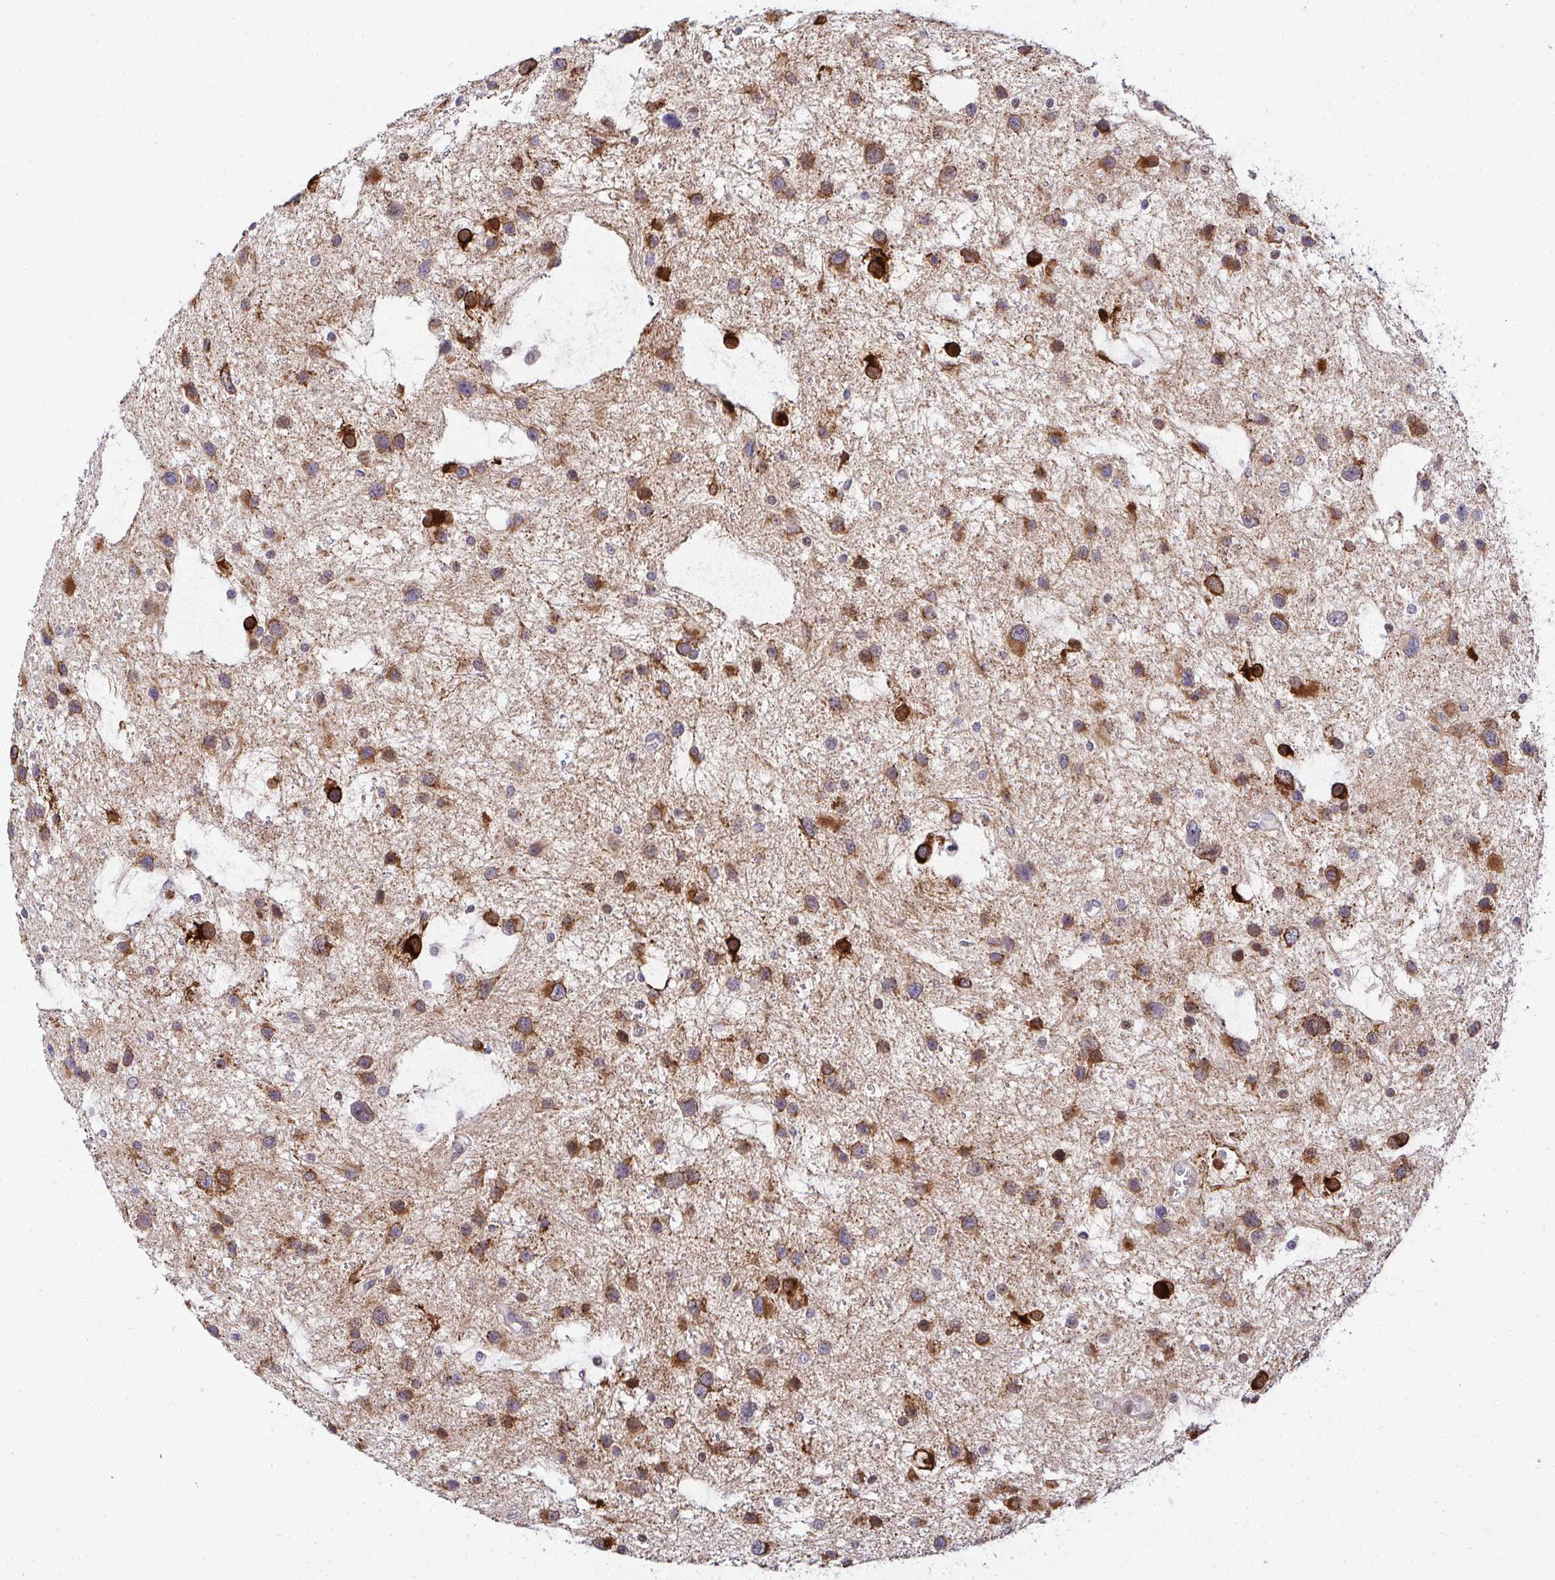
{"staining": {"intensity": "moderate", "quantity": ">75%", "location": "cytoplasmic/membranous"}, "tissue": "glioma", "cell_type": "Tumor cells", "image_type": "cancer", "snomed": [{"axis": "morphology", "description": "Glioma, malignant, Low grade"}, {"axis": "topography", "description": "Brain"}], "caption": "This image shows glioma stained with IHC to label a protein in brown. The cytoplasmic/membranous of tumor cells show moderate positivity for the protein. Nuclei are counter-stained blue.", "gene": "HPS1", "patient": {"sex": "female", "age": 32}}